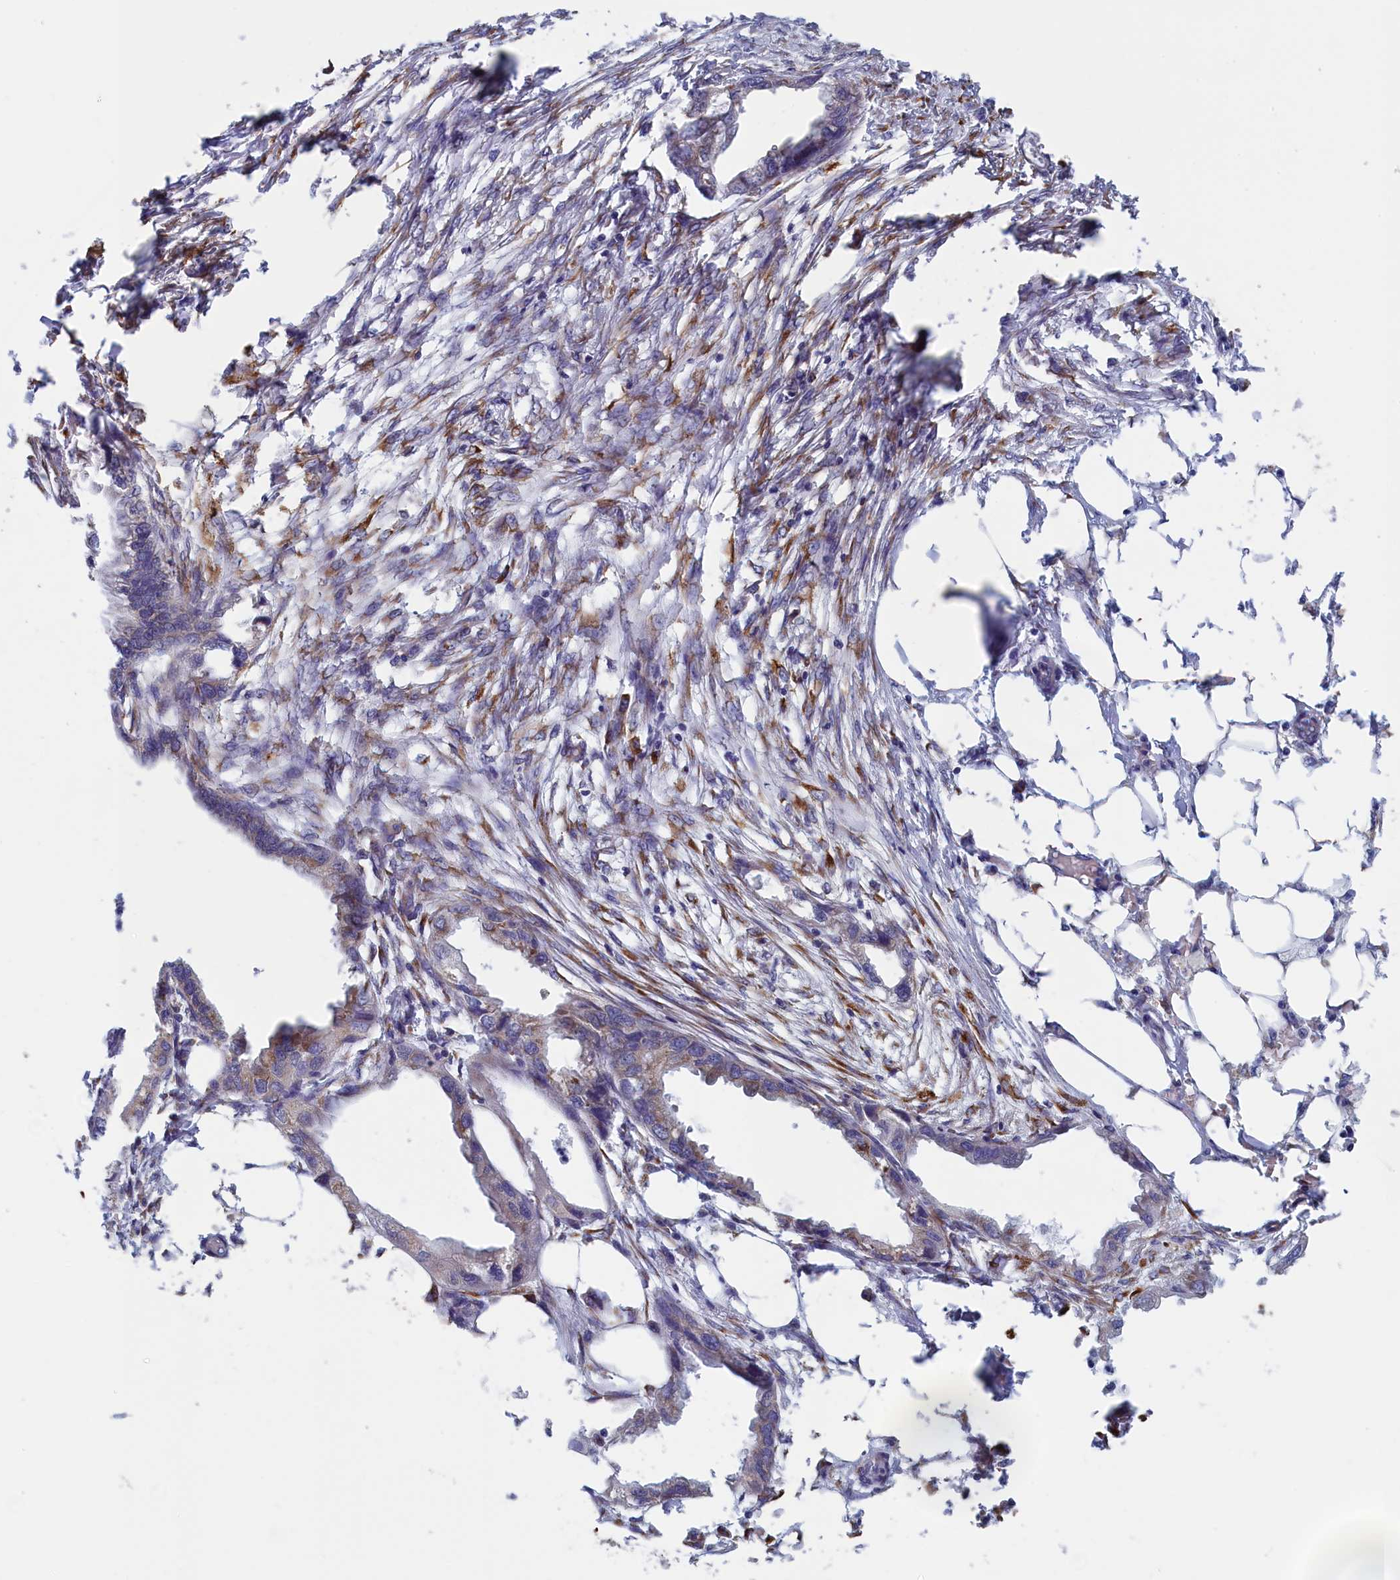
{"staining": {"intensity": "negative", "quantity": "none", "location": "none"}, "tissue": "endometrial cancer", "cell_type": "Tumor cells", "image_type": "cancer", "snomed": [{"axis": "morphology", "description": "Adenocarcinoma, NOS"}, {"axis": "morphology", "description": "Adenocarcinoma, metastatic, NOS"}, {"axis": "topography", "description": "Adipose tissue"}, {"axis": "topography", "description": "Endometrium"}], "caption": "Immunohistochemistry (IHC) of human endometrial adenocarcinoma demonstrates no positivity in tumor cells.", "gene": "CCDC68", "patient": {"sex": "female", "age": 67}}